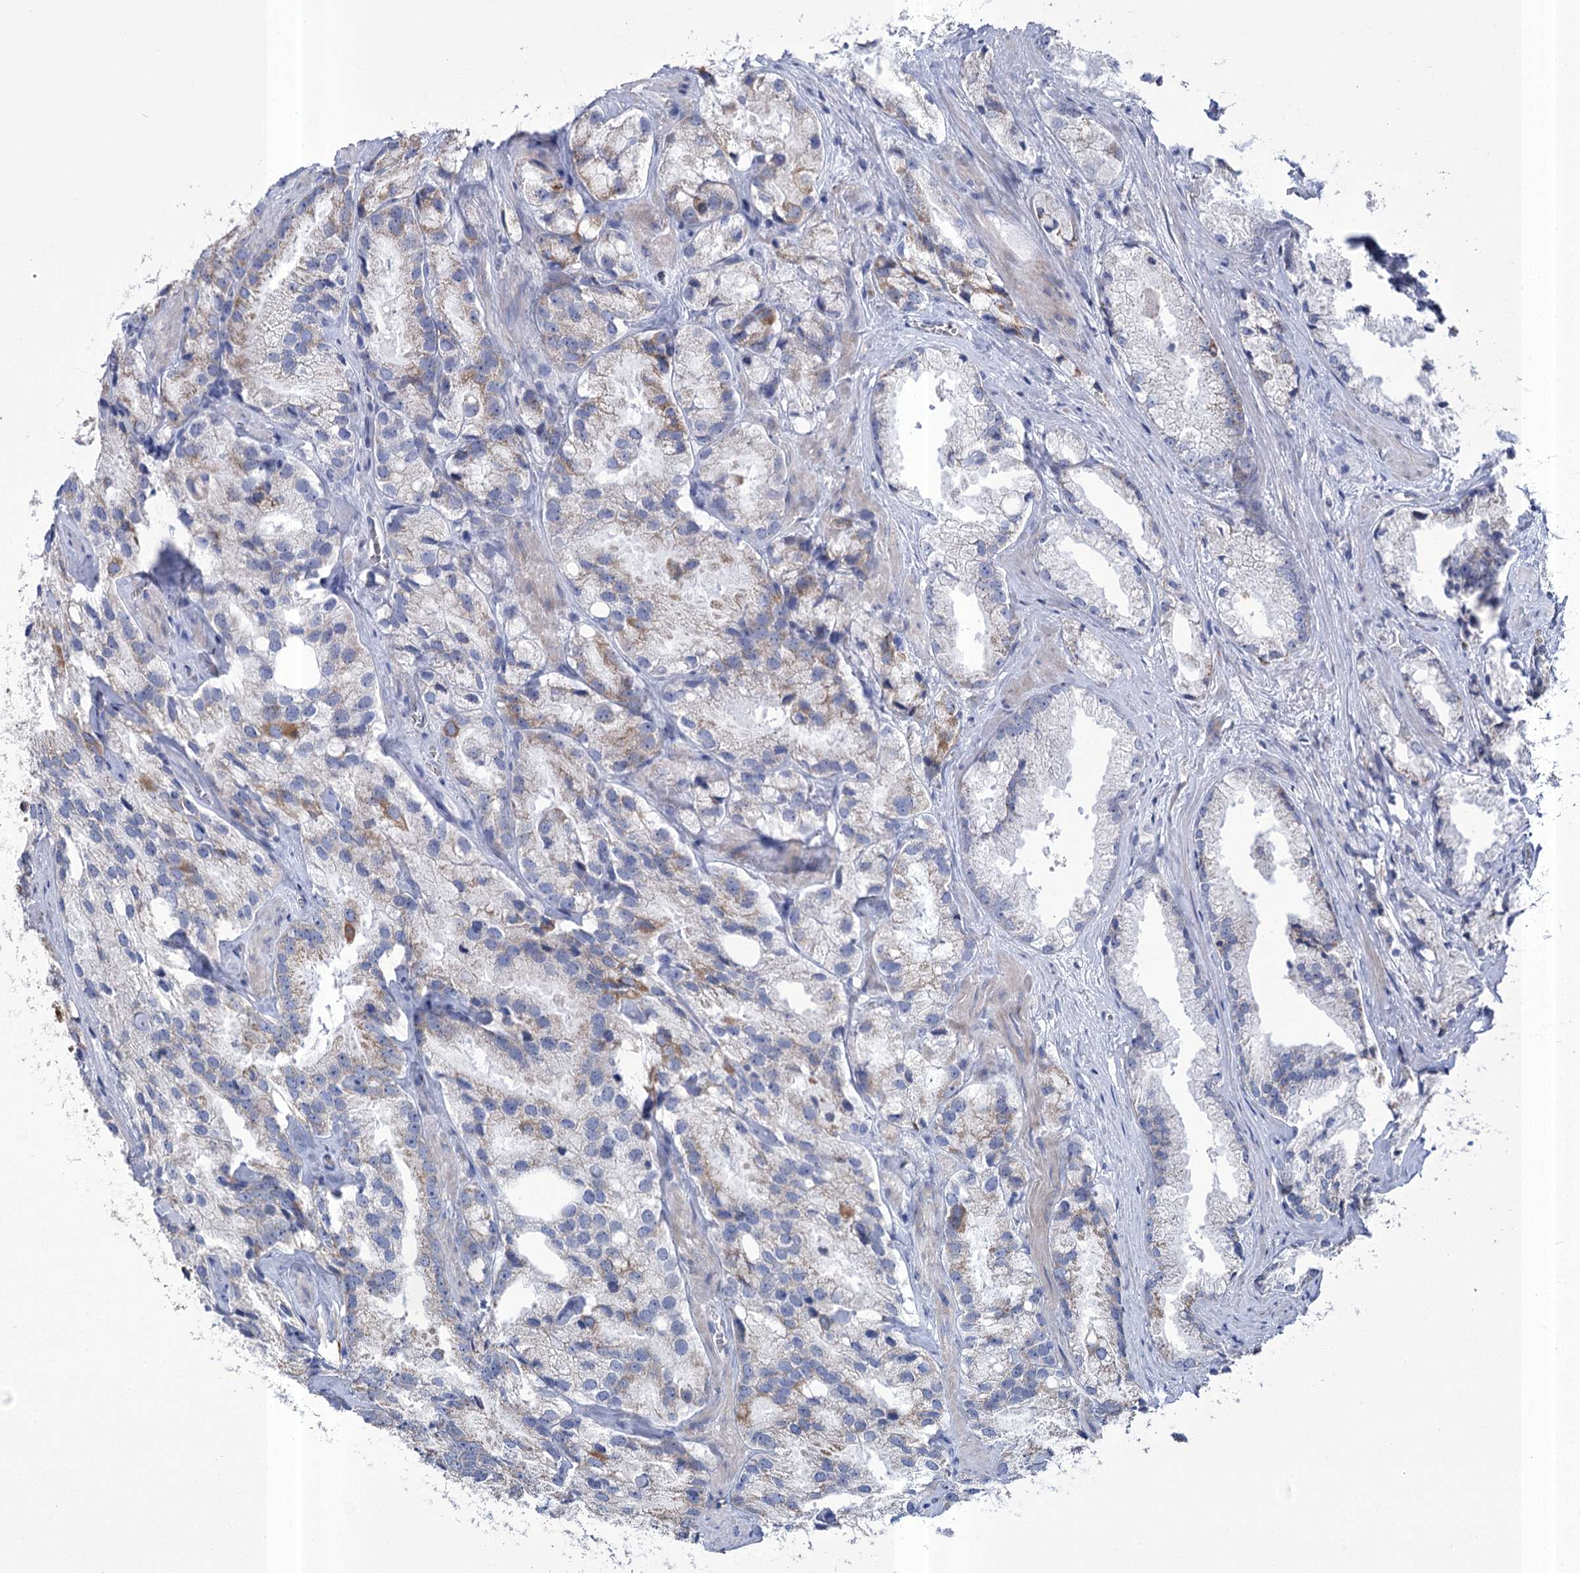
{"staining": {"intensity": "moderate", "quantity": "<25%", "location": "cytoplasmic/membranous"}, "tissue": "prostate cancer", "cell_type": "Tumor cells", "image_type": "cancer", "snomed": [{"axis": "morphology", "description": "Adenocarcinoma, High grade"}, {"axis": "topography", "description": "Prostate"}], "caption": "Prostate cancer stained with IHC shows moderate cytoplasmic/membranous staining in approximately <25% of tumor cells.", "gene": "PDHB", "patient": {"sex": "male", "age": 66}}